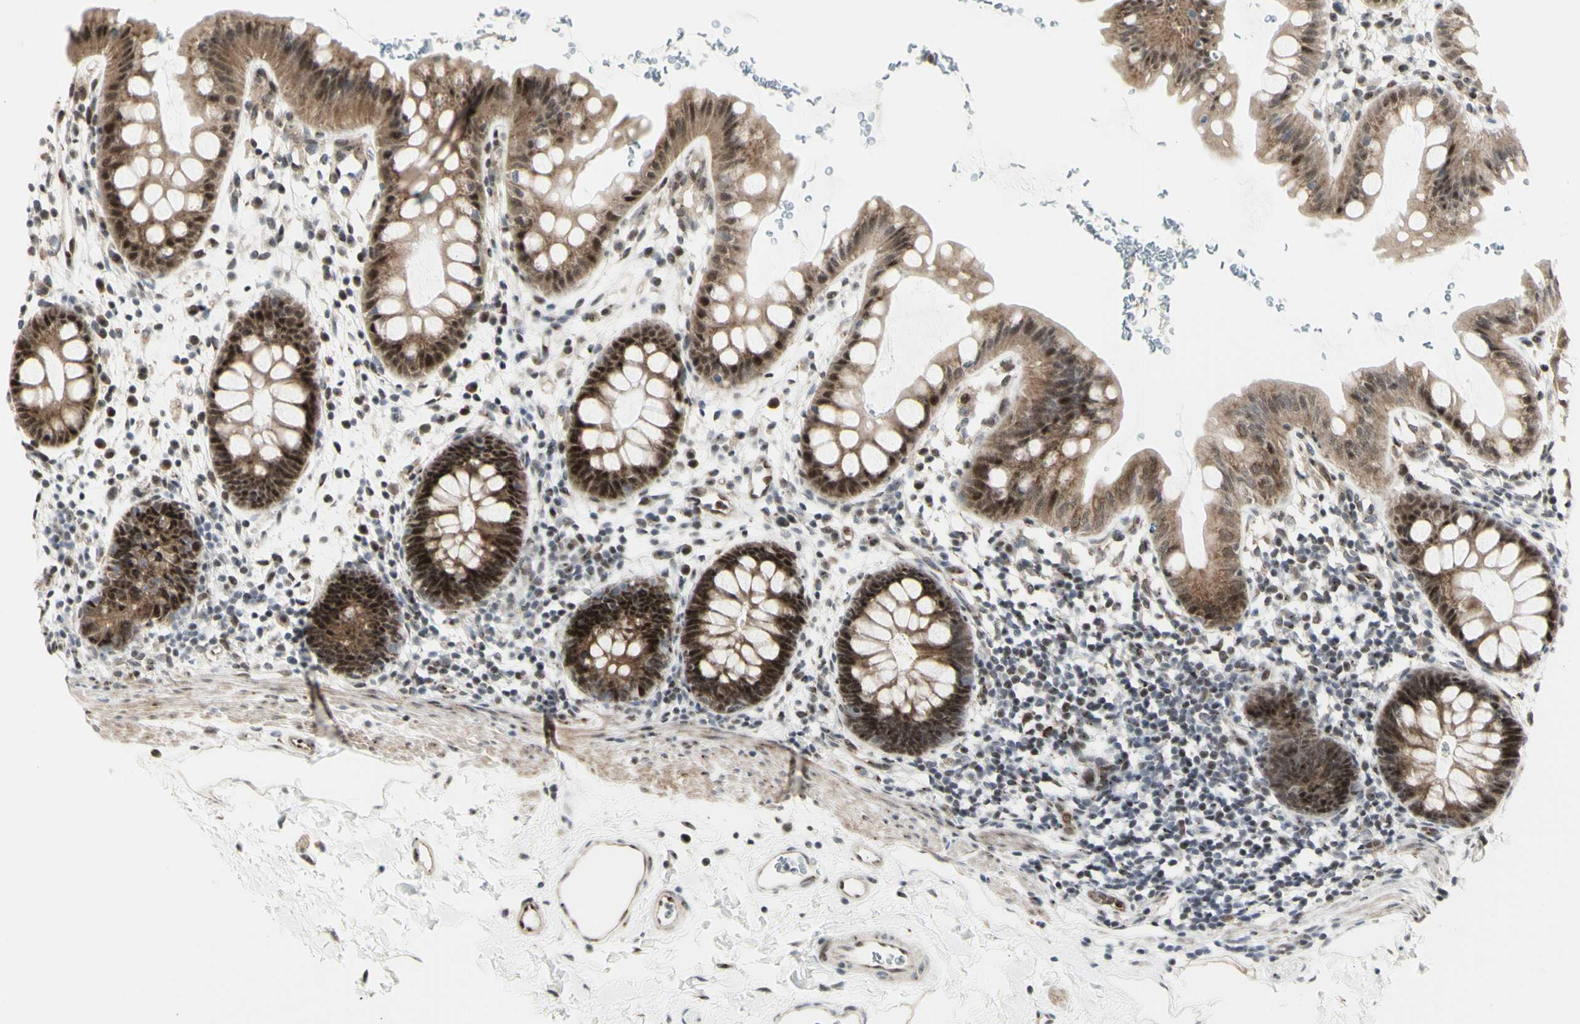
{"staining": {"intensity": "strong", "quantity": ">75%", "location": "cytoplasmic/membranous,nuclear"}, "tissue": "rectum", "cell_type": "Glandular cells", "image_type": "normal", "snomed": [{"axis": "morphology", "description": "Normal tissue, NOS"}, {"axis": "topography", "description": "Rectum"}], "caption": "Brown immunohistochemical staining in unremarkable rectum demonstrates strong cytoplasmic/membranous,nuclear staining in about >75% of glandular cells.", "gene": "DHRS7B", "patient": {"sex": "female", "age": 24}}